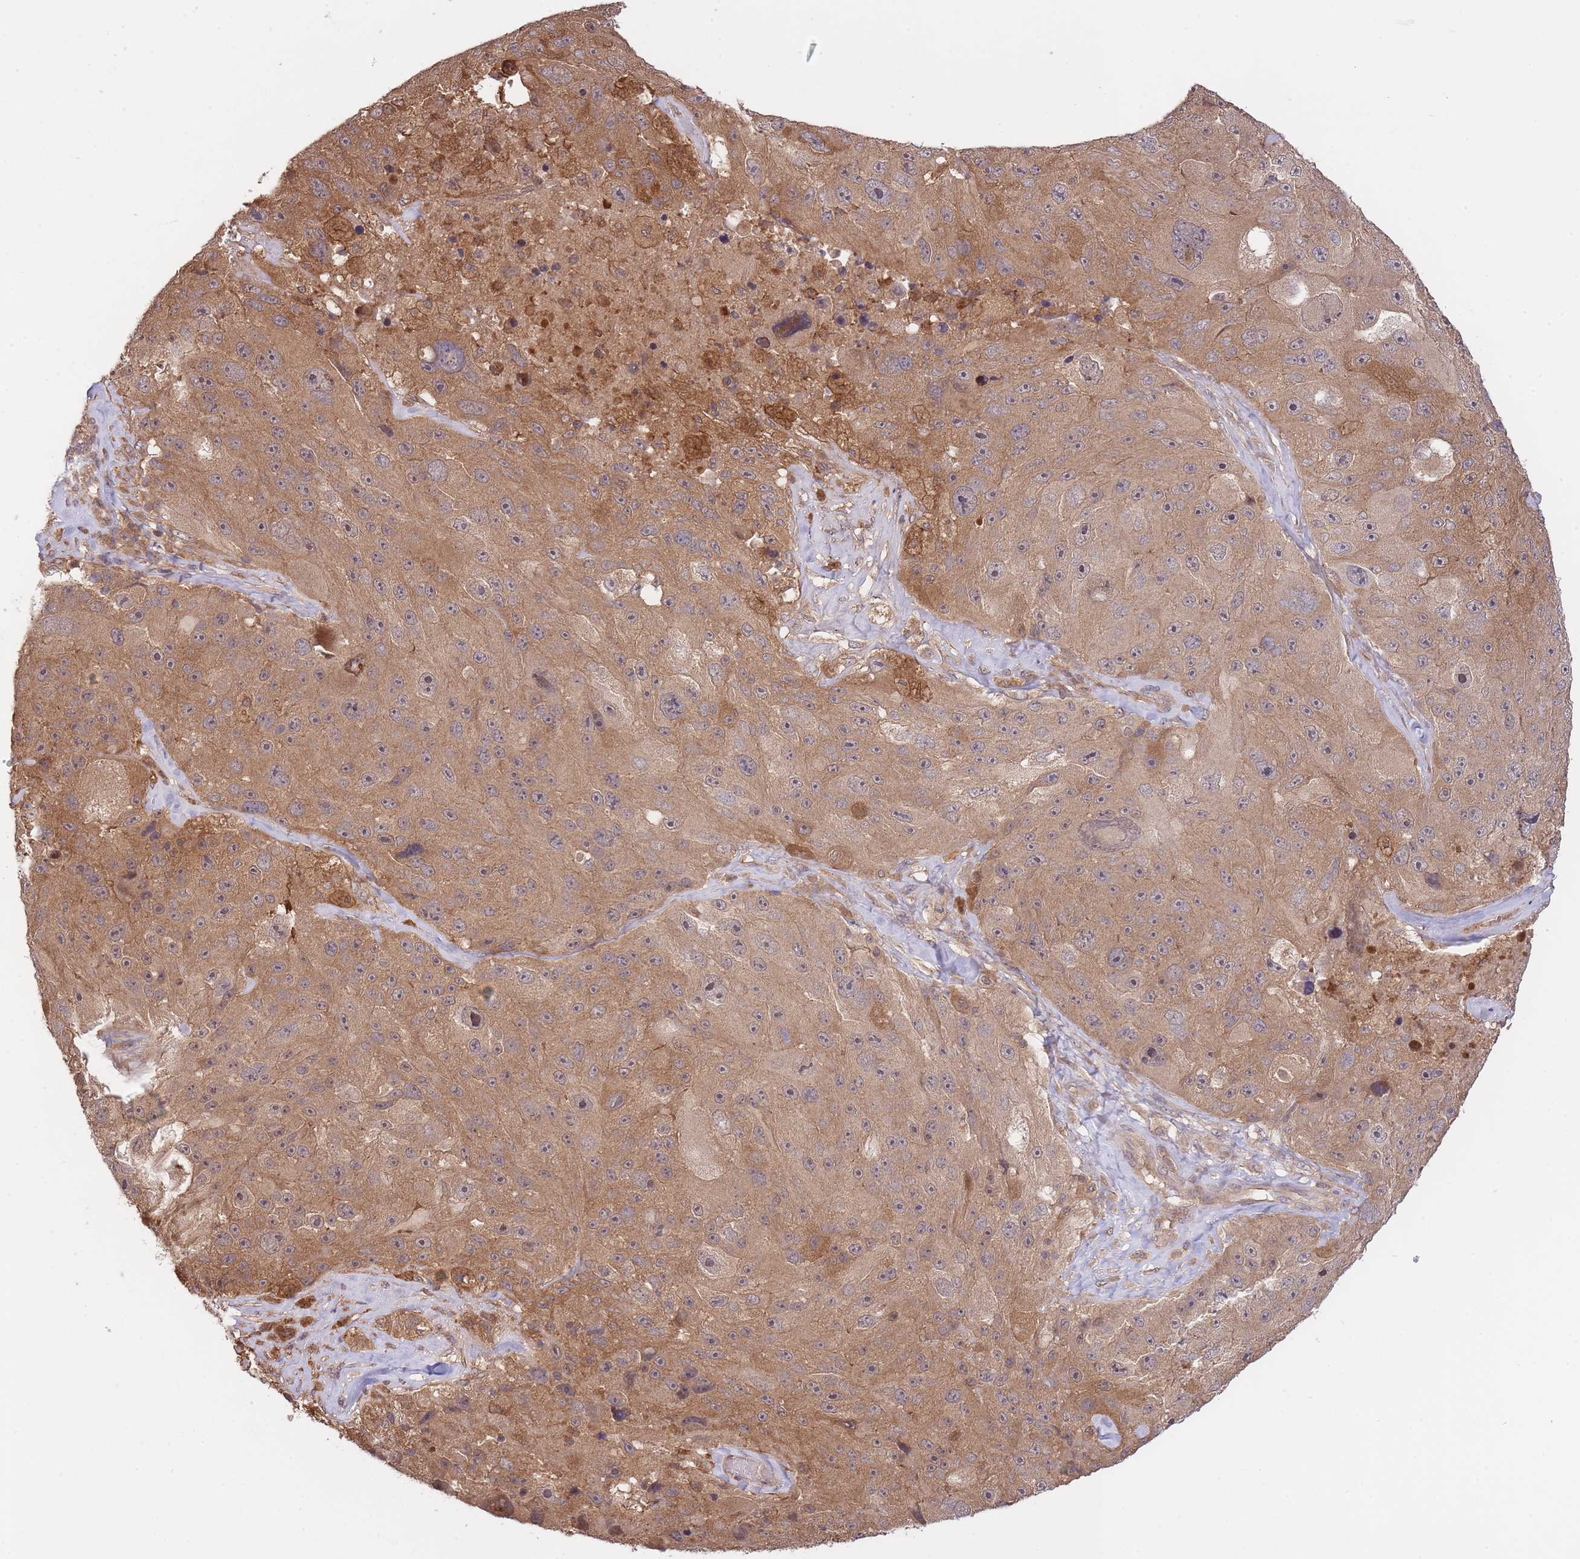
{"staining": {"intensity": "moderate", "quantity": ">75%", "location": "cytoplasmic/membranous"}, "tissue": "melanoma", "cell_type": "Tumor cells", "image_type": "cancer", "snomed": [{"axis": "morphology", "description": "Malignant melanoma, Metastatic site"}, {"axis": "topography", "description": "Lymph node"}], "caption": "Immunohistochemistry (IHC) staining of melanoma, which demonstrates medium levels of moderate cytoplasmic/membranous expression in about >75% of tumor cells indicating moderate cytoplasmic/membranous protein positivity. The staining was performed using DAB (3,3'-diaminobenzidine) (brown) for protein detection and nuclei were counterstained in hematoxylin (blue).", "gene": "ZNF304", "patient": {"sex": "male", "age": 62}}